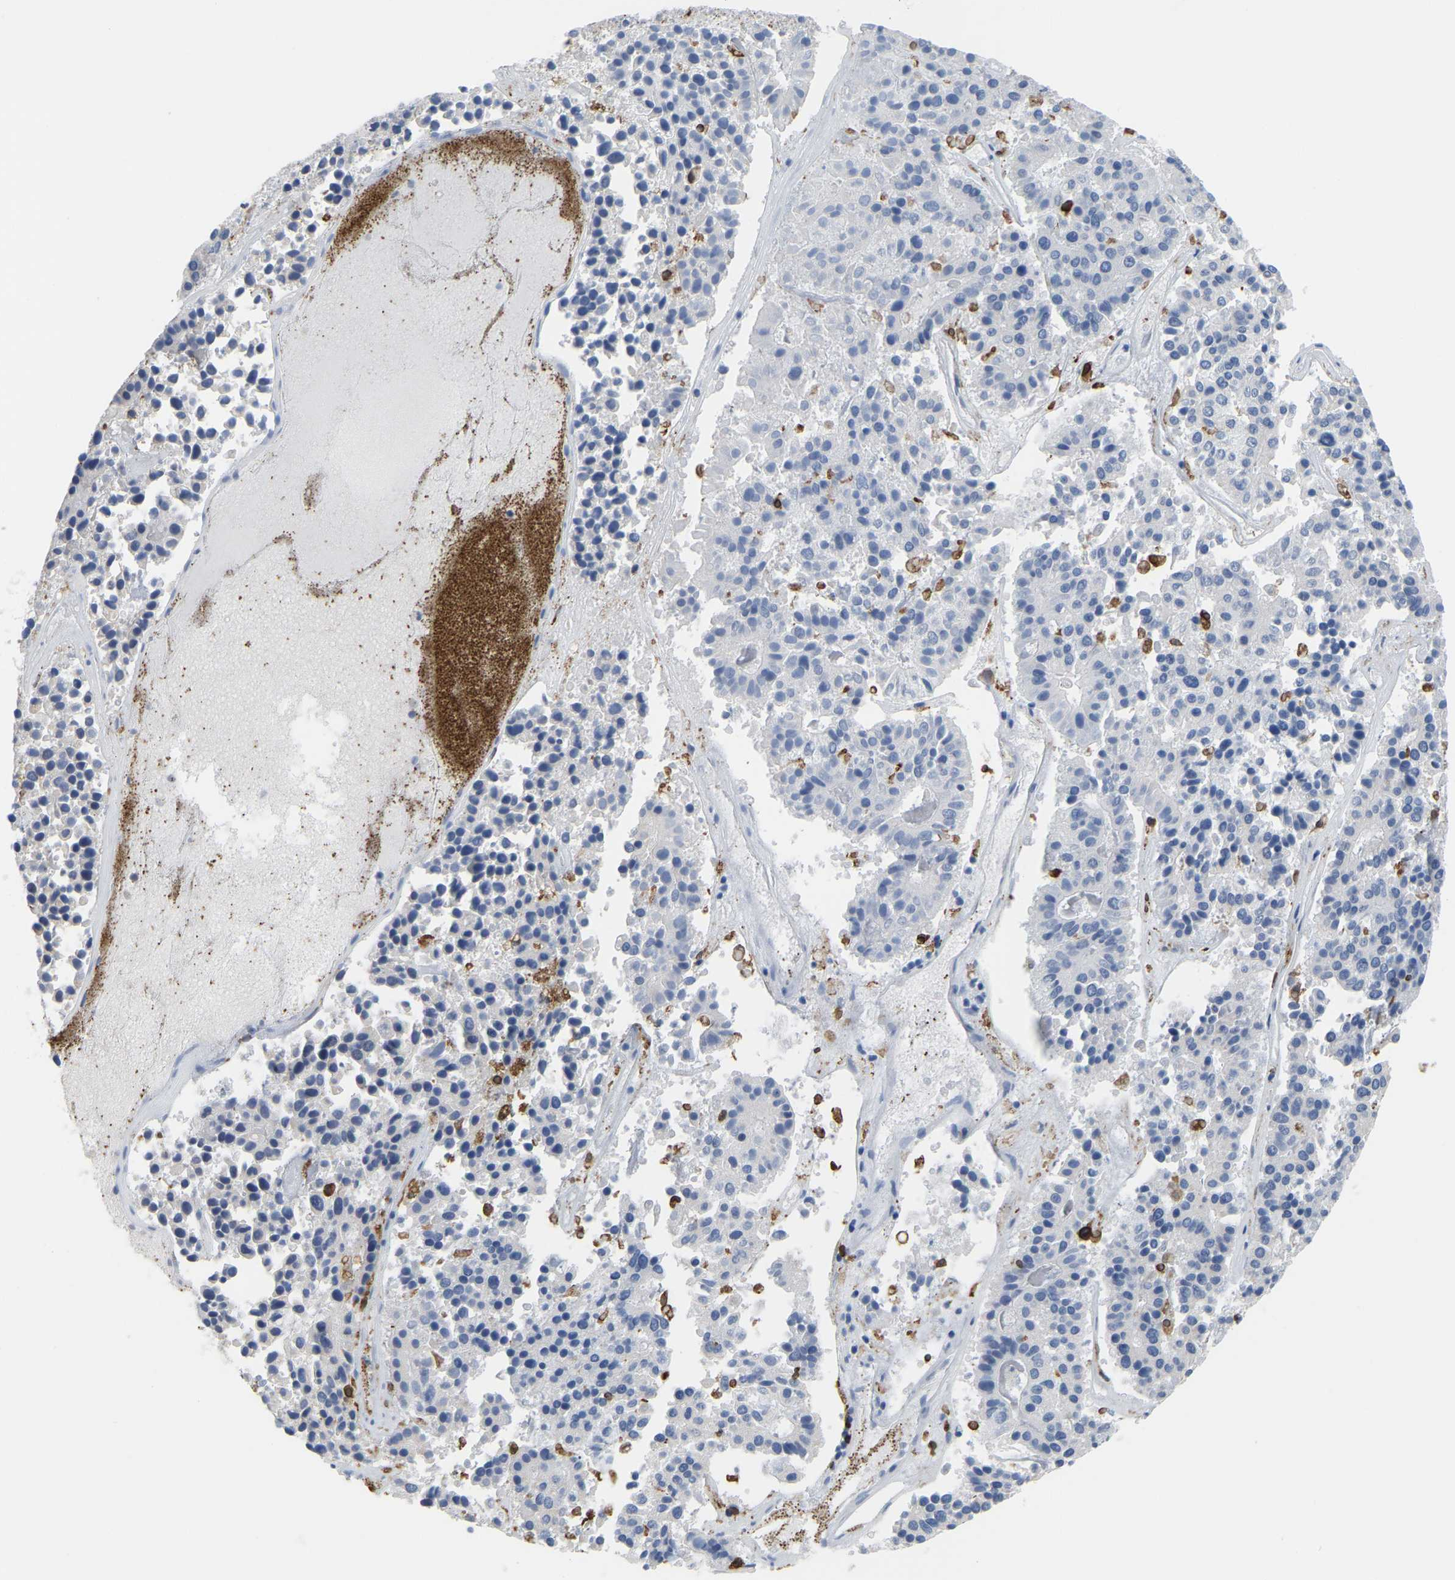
{"staining": {"intensity": "negative", "quantity": "none", "location": "none"}, "tissue": "pancreatic cancer", "cell_type": "Tumor cells", "image_type": "cancer", "snomed": [{"axis": "morphology", "description": "Adenocarcinoma, NOS"}, {"axis": "topography", "description": "Pancreas"}], "caption": "Pancreatic adenocarcinoma was stained to show a protein in brown. There is no significant staining in tumor cells.", "gene": "PTGS1", "patient": {"sex": "male", "age": 50}}